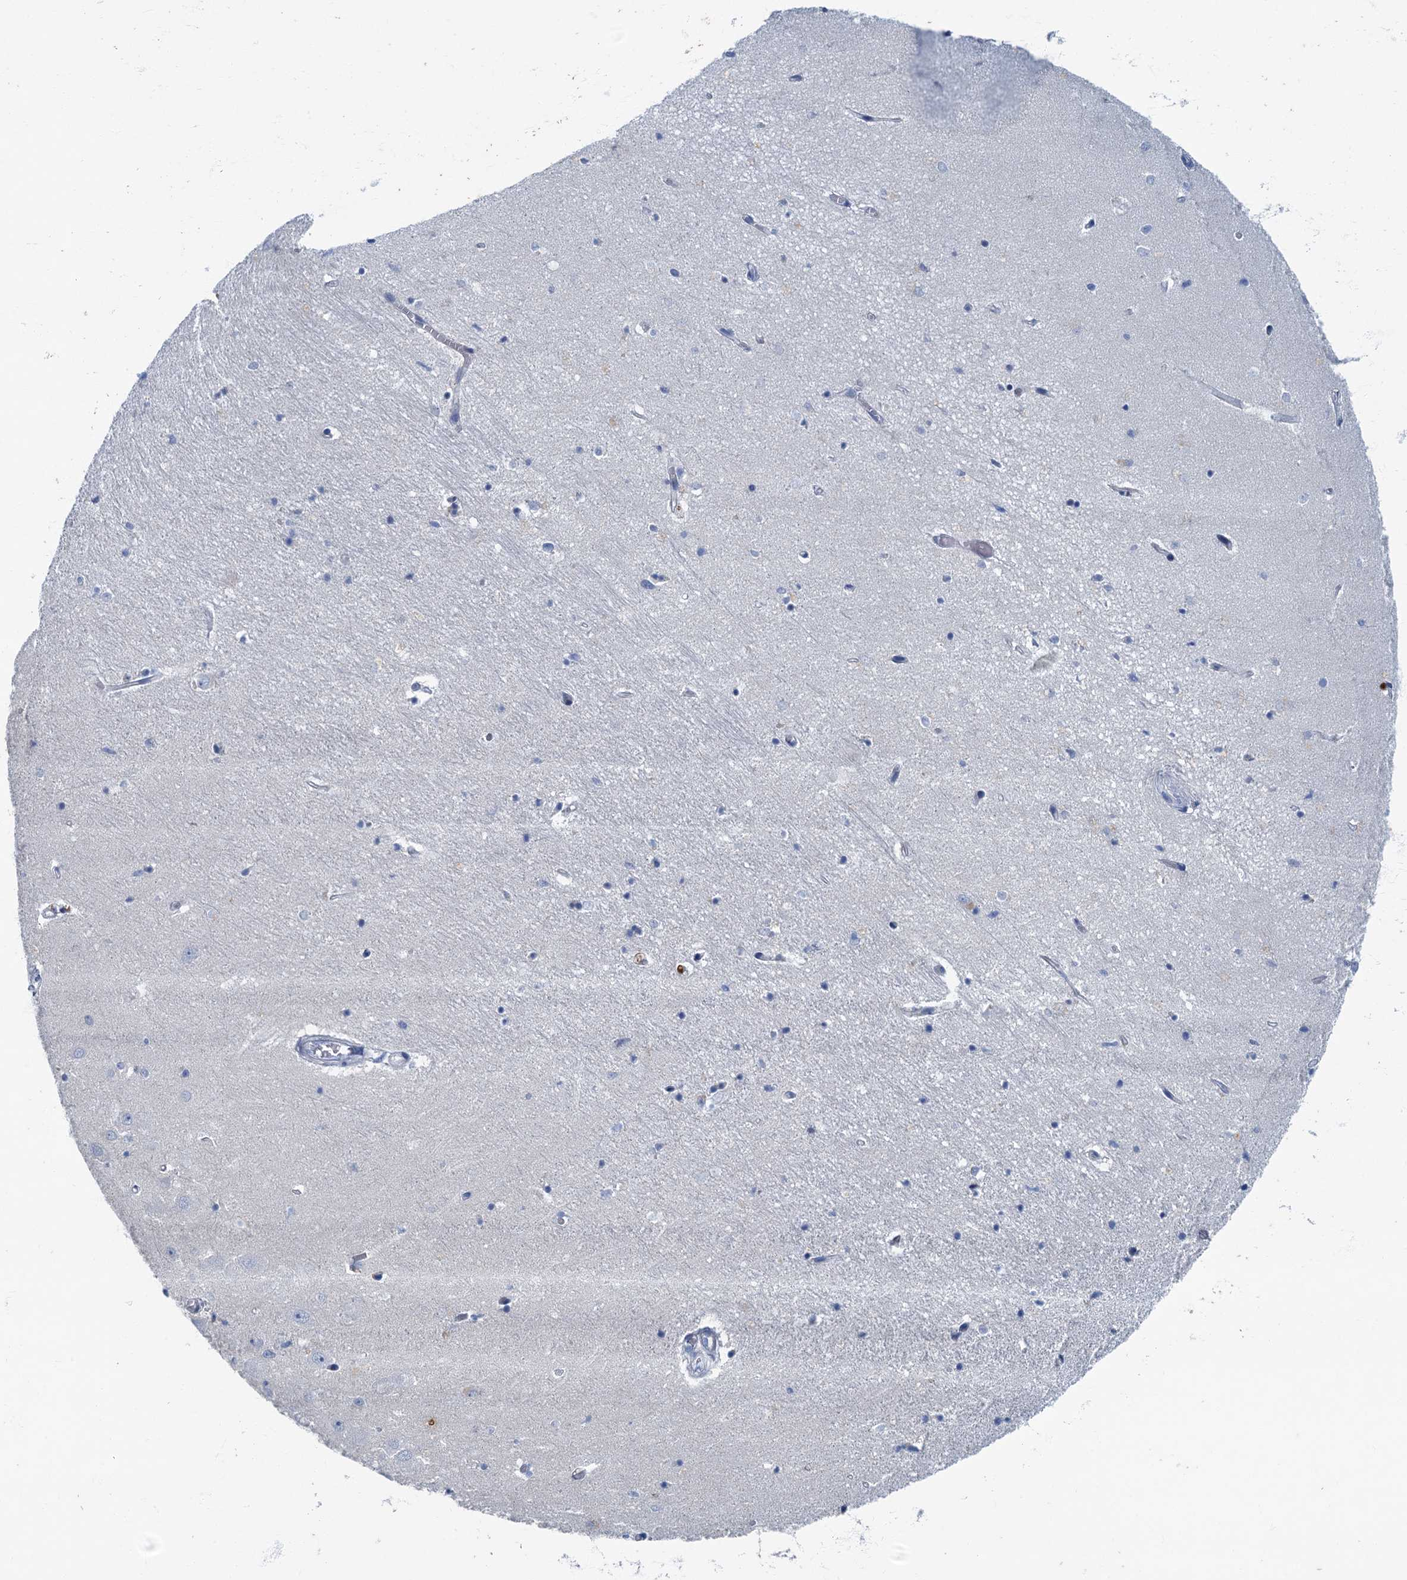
{"staining": {"intensity": "negative", "quantity": "none", "location": "none"}, "tissue": "hippocampus", "cell_type": "Glial cells", "image_type": "normal", "snomed": [{"axis": "morphology", "description": "Normal tissue, NOS"}, {"axis": "topography", "description": "Hippocampus"}], "caption": "This is an immunohistochemistry (IHC) image of normal hippocampus. There is no positivity in glial cells.", "gene": "ANKDD1A", "patient": {"sex": "female", "age": 64}}